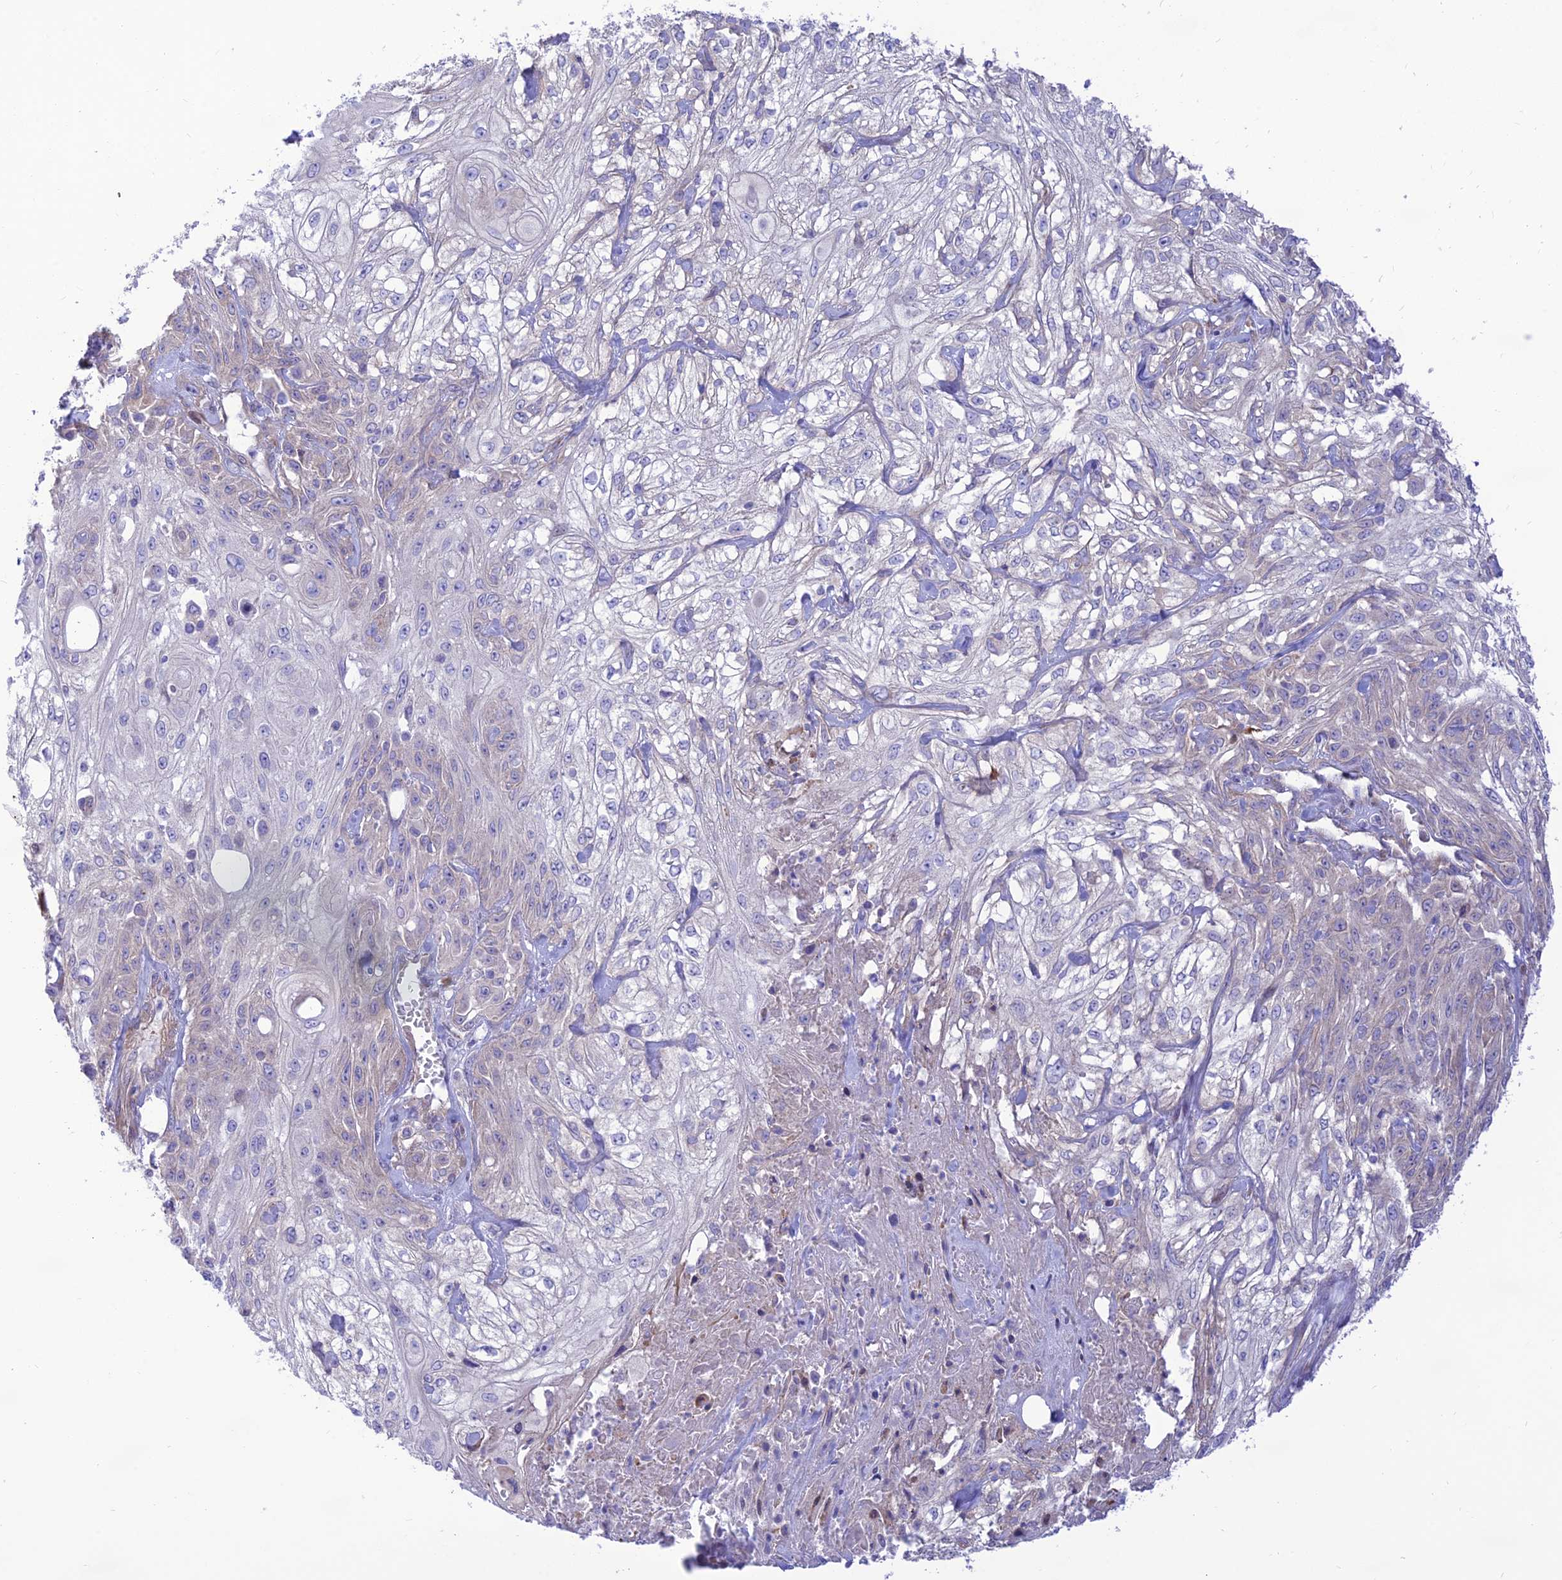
{"staining": {"intensity": "negative", "quantity": "none", "location": "none"}, "tissue": "skin cancer", "cell_type": "Tumor cells", "image_type": "cancer", "snomed": [{"axis": "morphology", "description": "Squamous cell carcinoma, NOS"}, {"axis": "morphology", "description": "Squamous cell carcinoma, metastatic, NOS"}, {"axis": "topography", "description": "Skin"}, {"axis": "topography", "description": "Lymph node"}], "caption": "This is an immunohistochemistry micrograph of human skin cancer. There is no staining in tumor cells.", "gene": "KCNAB1", "patient": {"sex": "male", "age": 75}}